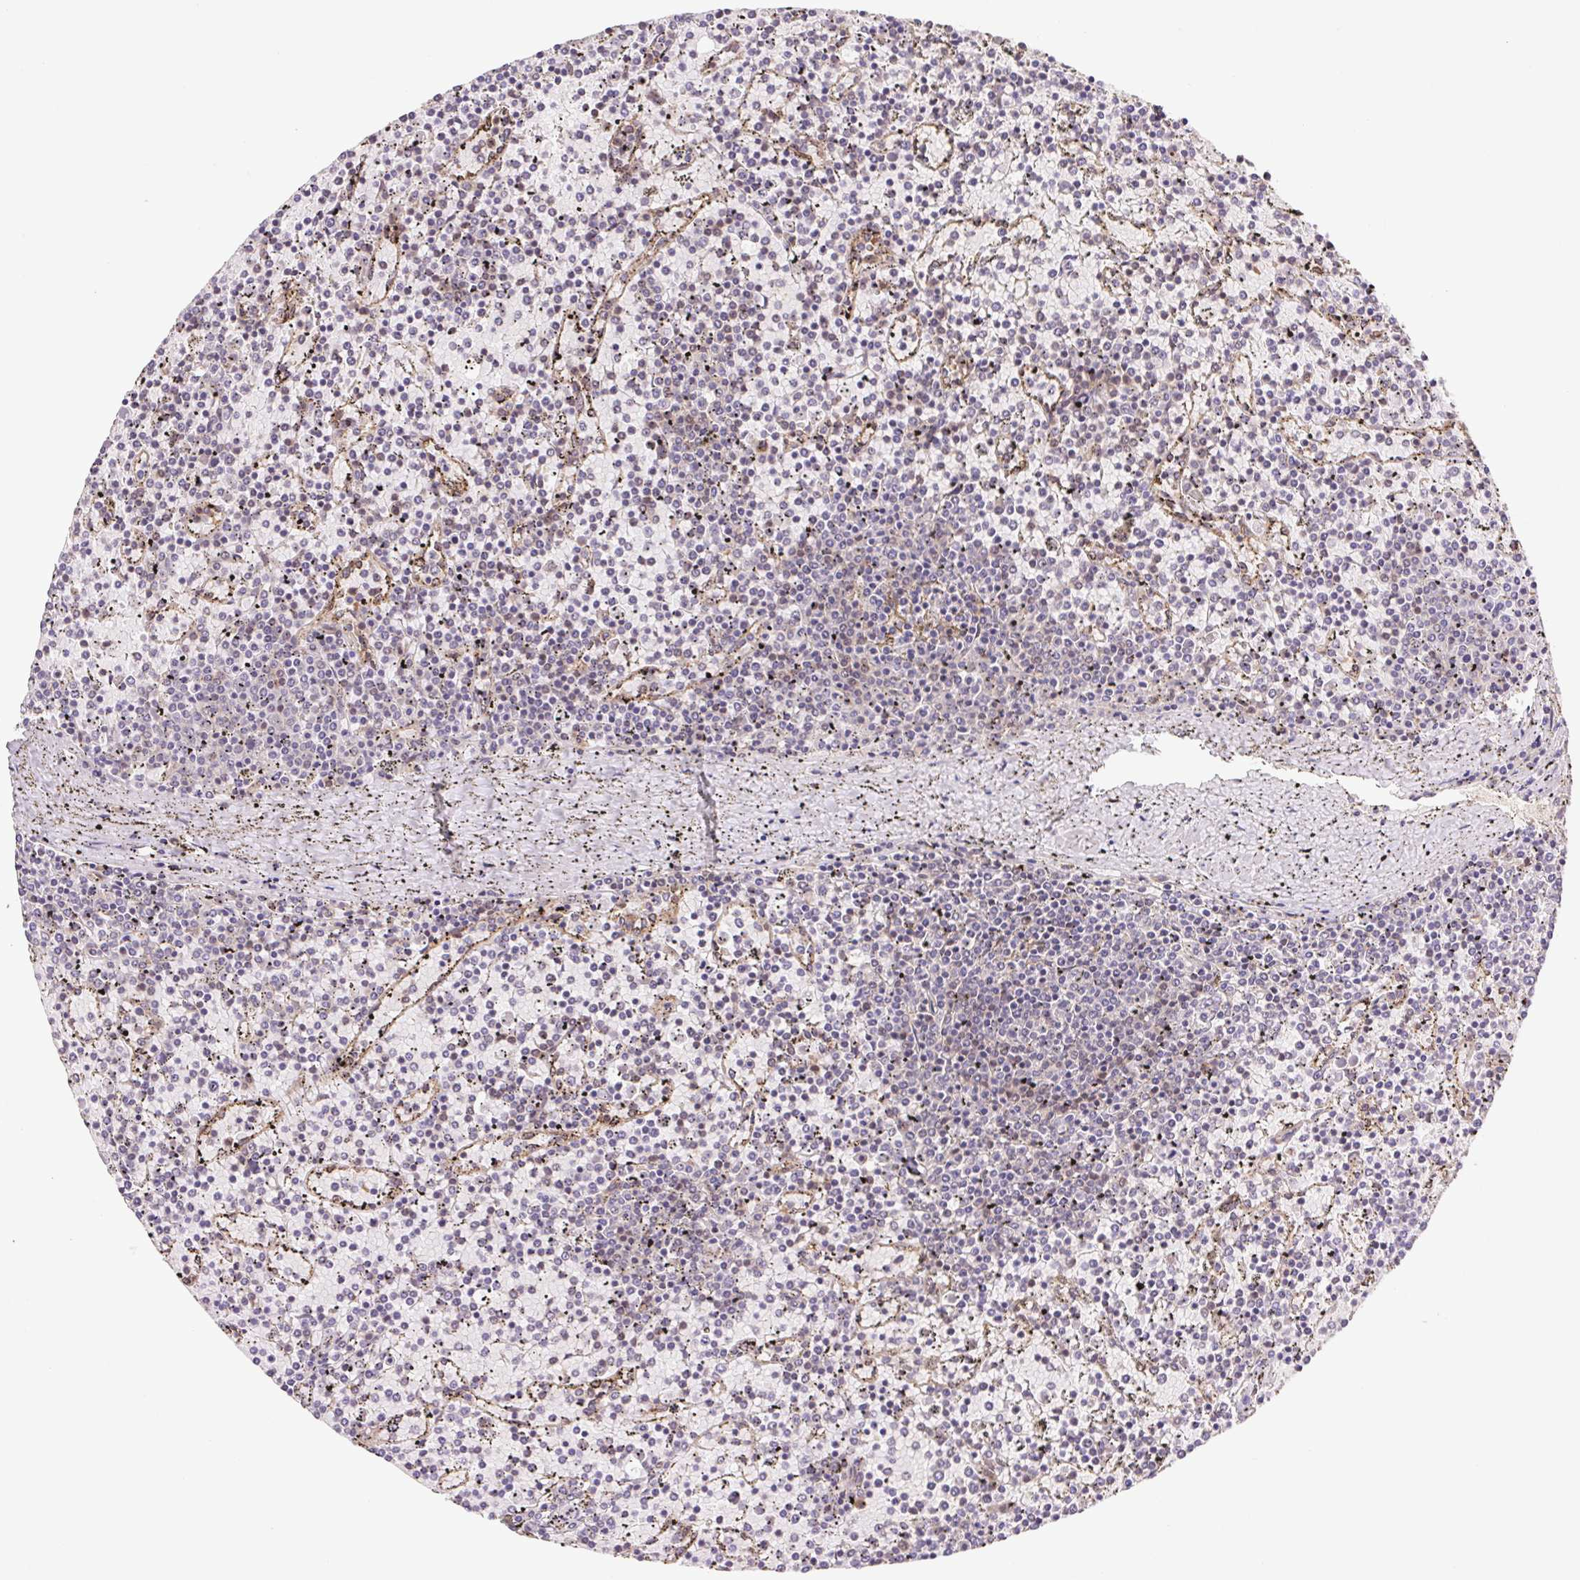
{"staining": {"intensity": "negative", "quantity": "none", "location": "none"}, "tissue": "lymphoma", "cell_type": "Tumor cells", "image_type": "cancer", "snomed": [{"axis": "morphology", "description": "Malignant lymphoma, non-Hodgkin's type, Low grade"}, {"axis": "topography", "description": "Spleen"}], "caption": "Immunohistochemistry photomicrograph of neoplastic tissue: human malignant lymphoma, non-Hodgkin's type (low-grade) stained with DAB displays no significant protein positivity in tumor cells.", "gene": "LYPD5", "patient": {"sex": "female", "age": 77}}